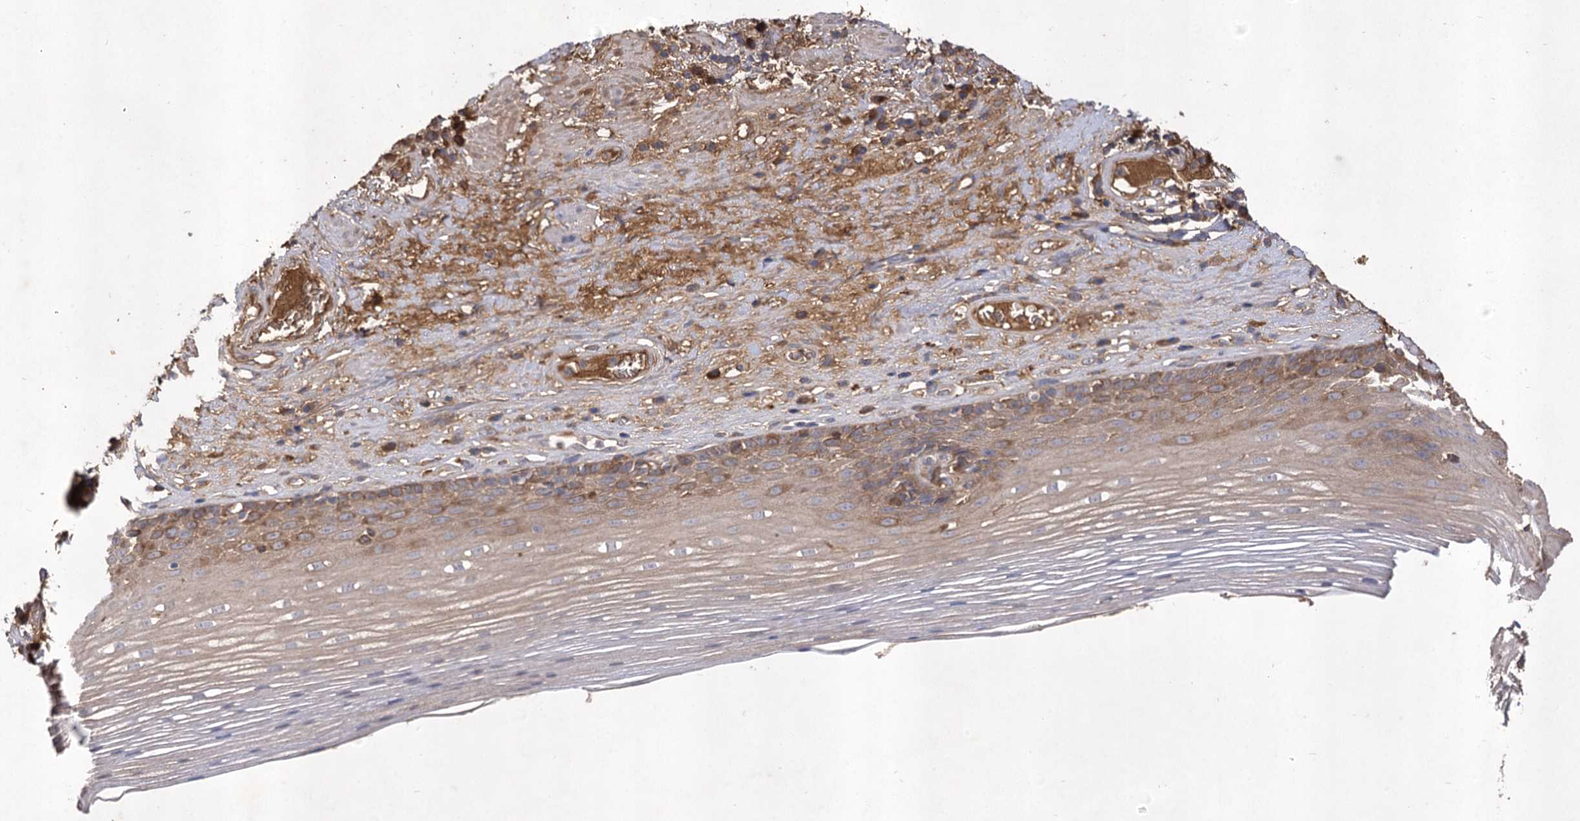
{"staining": {"intensity": "moderate", "quantity": "25%-75%", "location": "cytoplasmic/membranous"}, "tissue": "esophagus", "cell_type": "Squamous epithelial cells", "image_type": "normal", "snomed": [{"axis": "morphology", "description": "Normal tissue, NOS"}, {"axis": "topography", "description": "Esophagus"}], "caption": "A high-resolution image shows immunohistochemistry (IHC) staining of benign esophagus, which exhibits moderate cytoplasmic/membranous staining in approximately 25%-75% of squamous epithelial cells. The protein is stained brown, and the nuclei are stained in blue (DAB (3,3'-diaminobenzidine) IHC with brightfield microscopy, high magnification).", "gene": "USP50", "patient": {"sex": "male", "age": 62}}